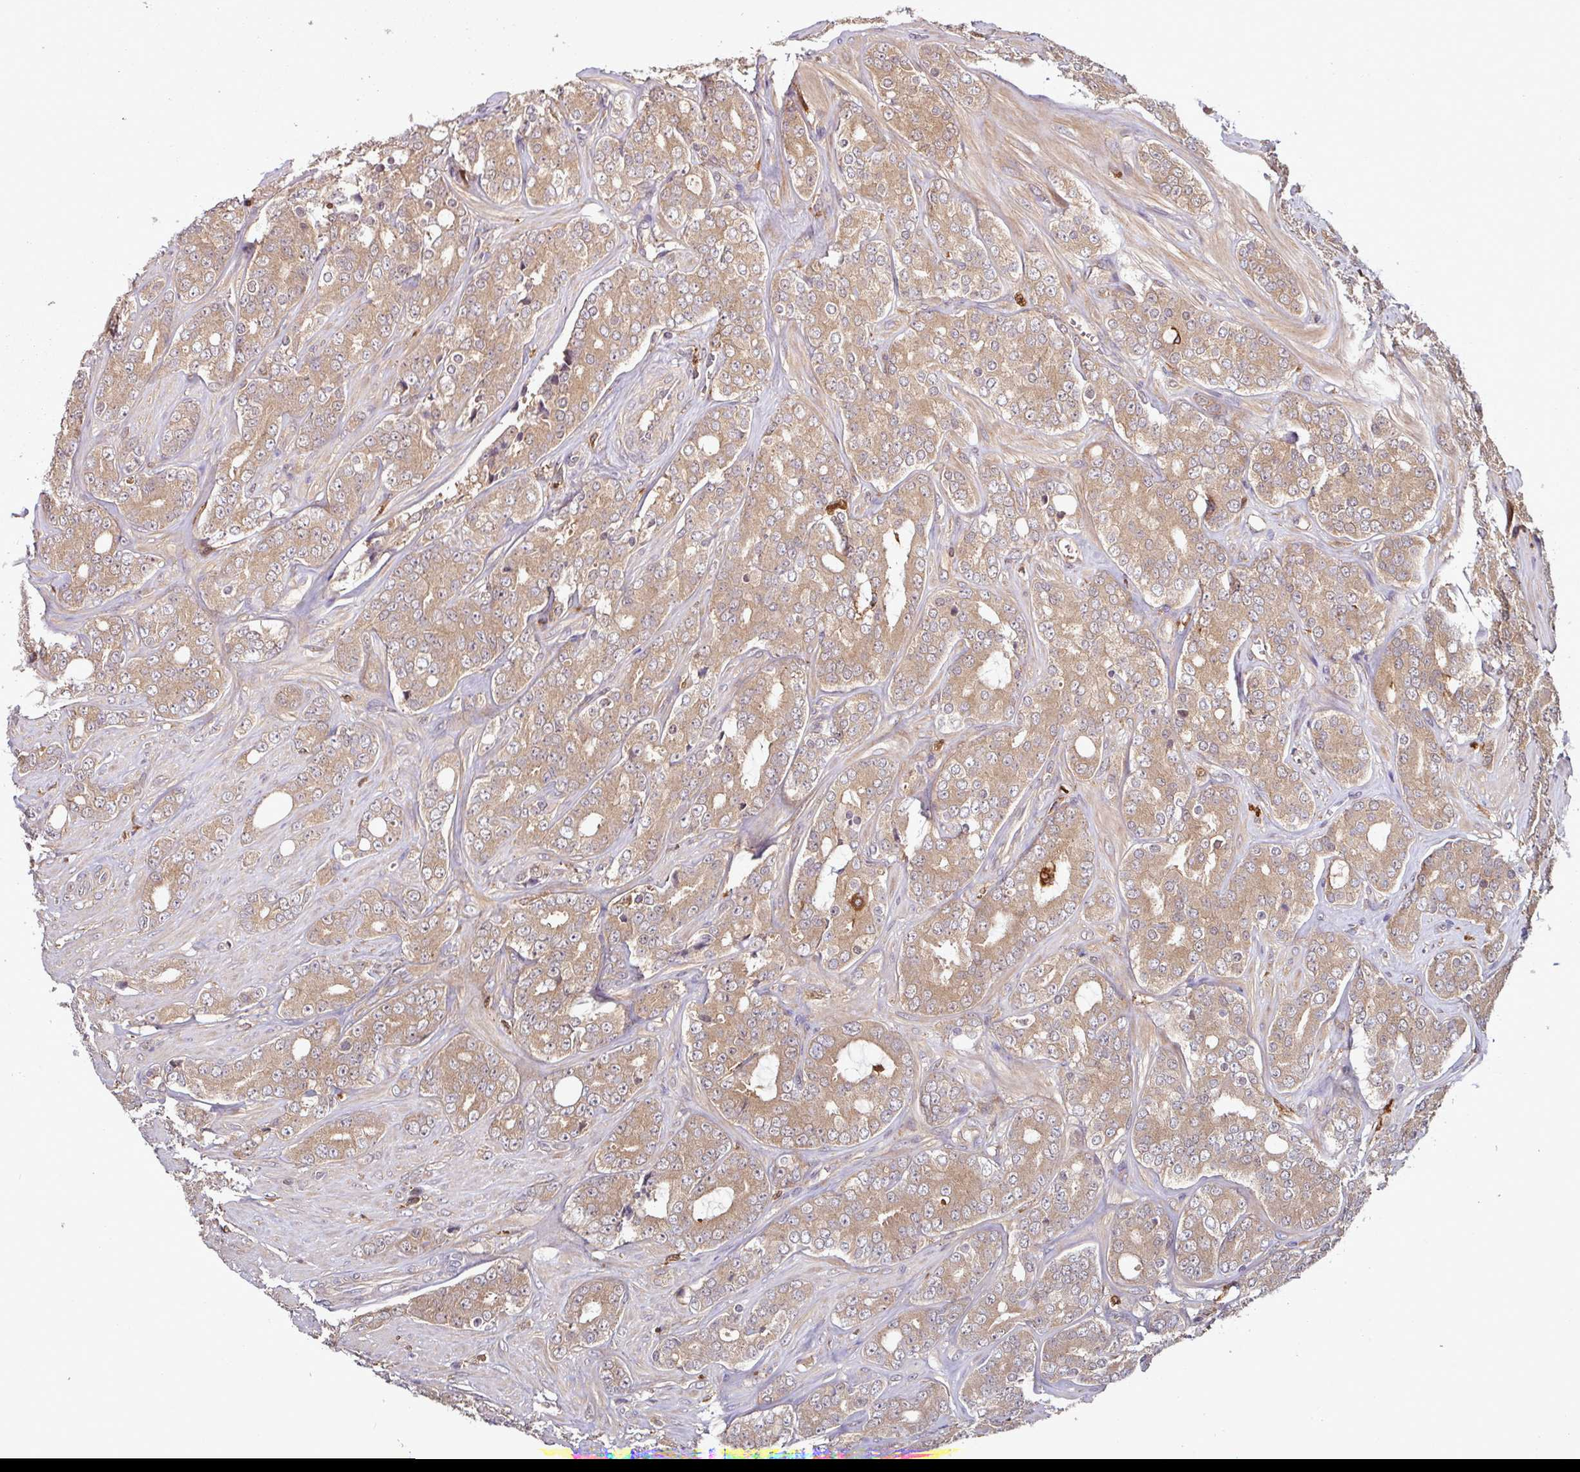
{"staining": {"intensity": "moderate", "quantity": ">75%", "location": "cytoplasmic/membranous"}, "tissue": "prostate cancer", "cell_type": "Tumor cells", "image_type": "cancer", "snomed": [{"axis": "morphology", "description": "Adenocarcinoma, High grade"}, {"axis": "topography", "description": "Prostate"}], "caption": "Prostate cancer (high-grade adenocarcinoma) tissue shows moderate cytoplasmic/membranous expression in approximately >75% of tumor cells, visualized by immunohistochemistry.", "gene": "GNPDA1", "patient": {"sex": "male", "age": 62}}